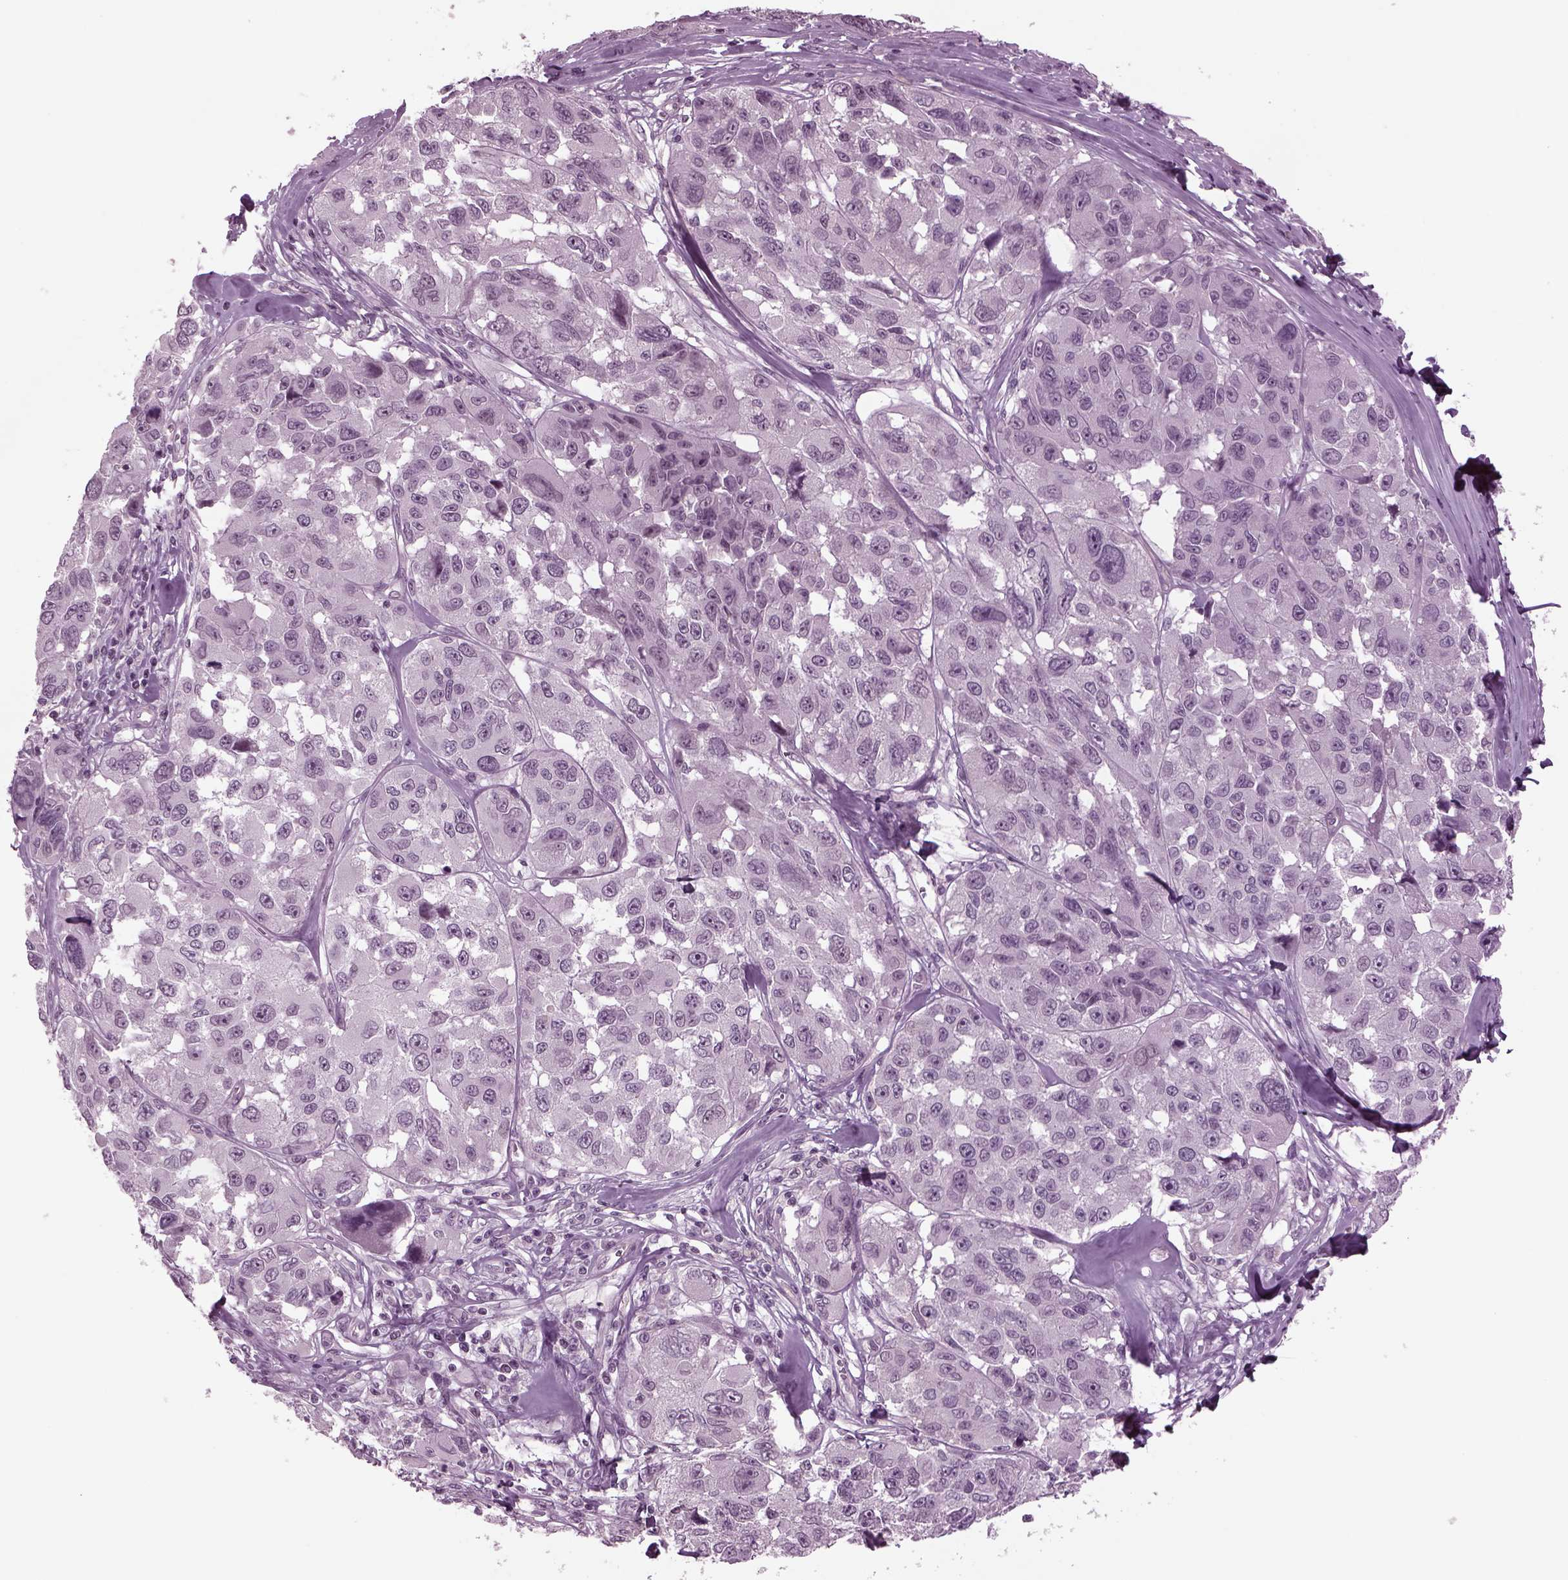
{"staining": {"intensity": "negative", "quantity": "none", "location": "none"}, "tissue": "melanoma", "cell_type": "Tumor cells", "image_type": "cancer", "snomed": [{"axis": "morphology", "description": "Malignant melanoma, NOS"}, {"axis": "topography", "description": "Skin"}], "caption": "This is an immunohistochemistry (IHC) histopathology image of malignant melanoma. There is no expression in tumor cells.", "gene": "ODF3", "patient": {"sex": "female", "age": 66}}